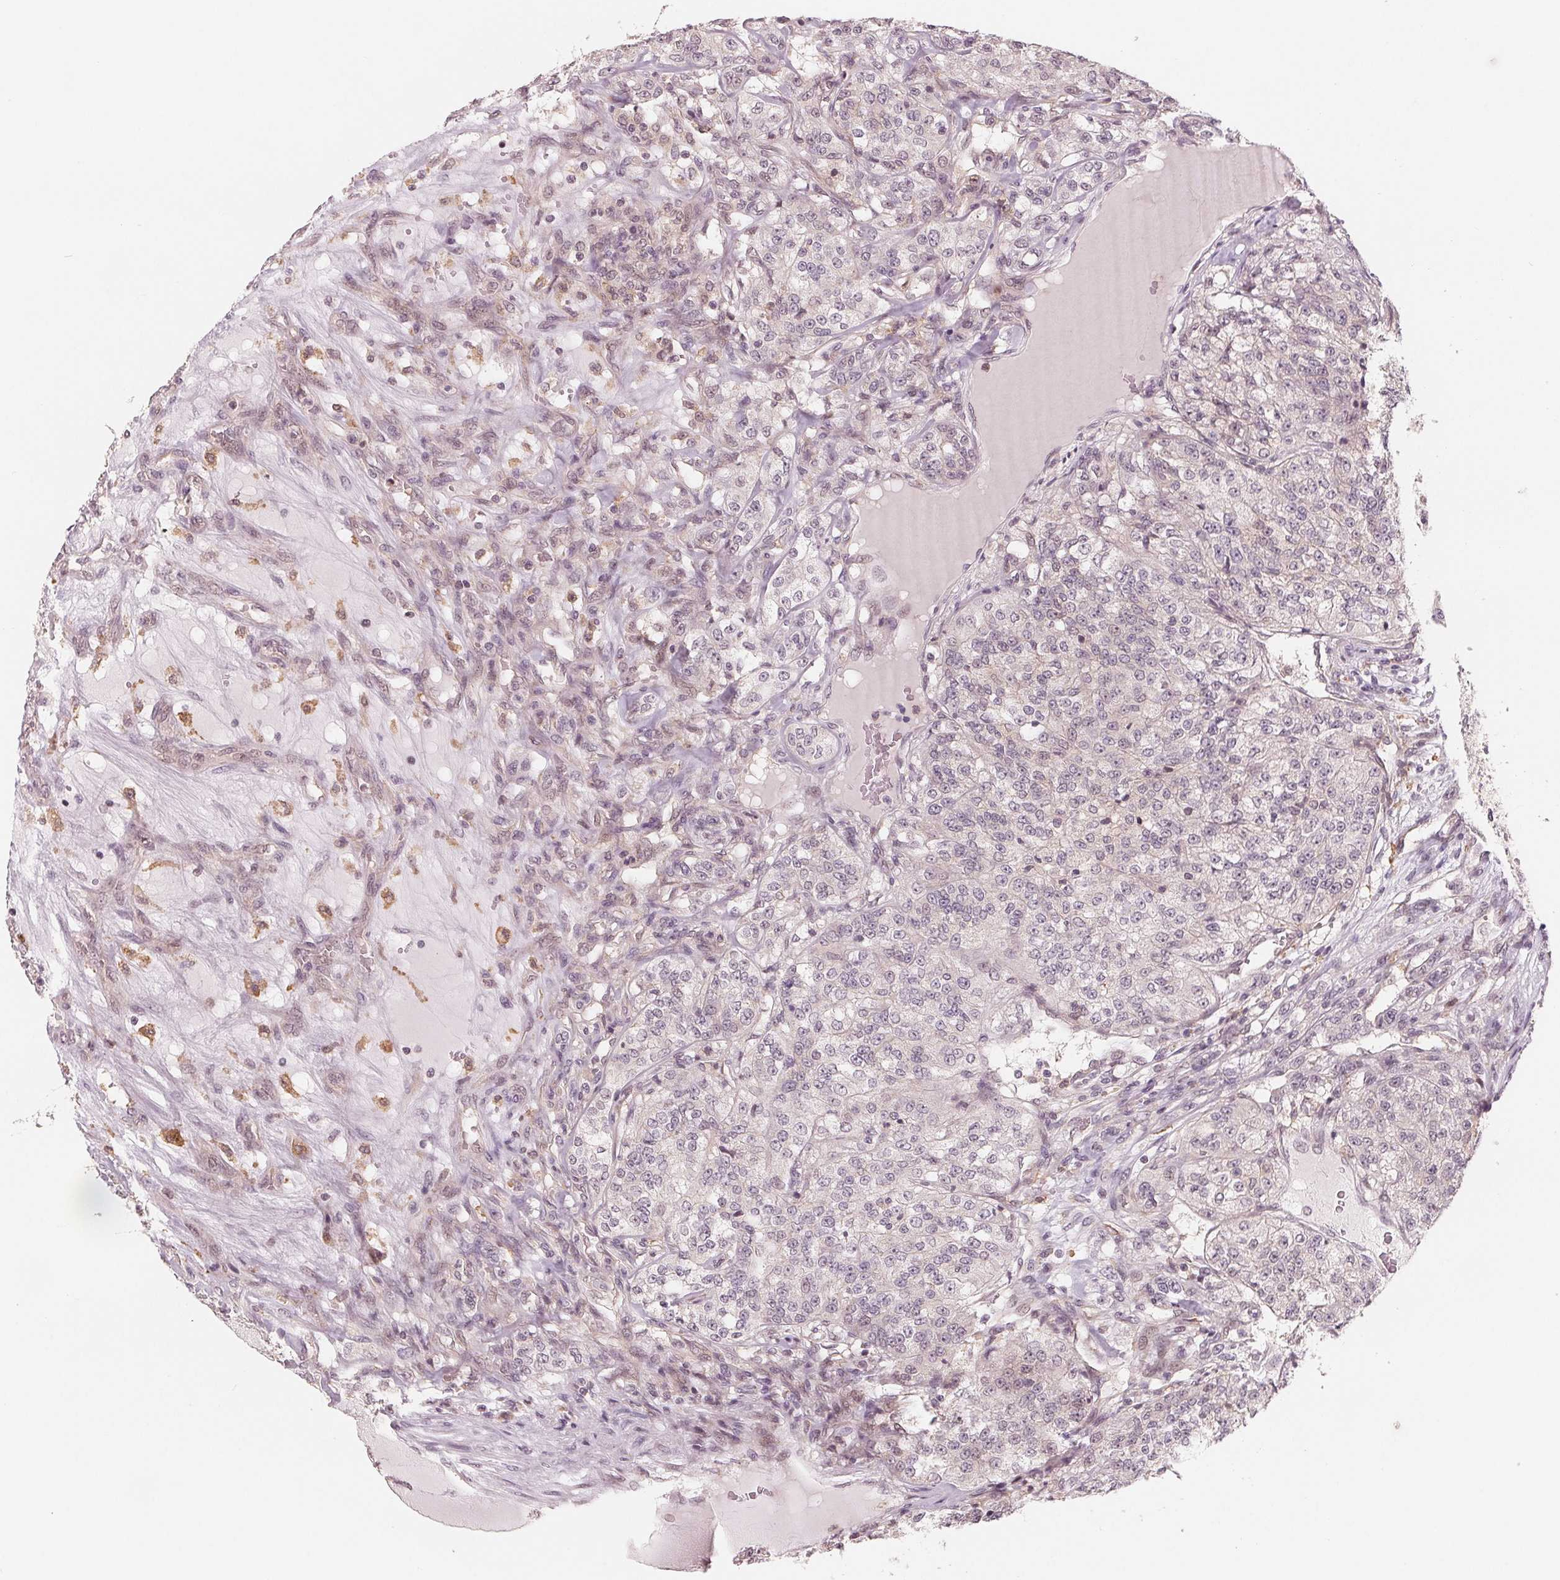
{"staining": {"intensity": "weak", "quantity": "<25%", "location": "nuclear"}, "tissue": "renal cancer", "cell_type": "Tumor cells", "image_type": "cancer", "snomed": [{"axis": "morphology", "description": "Adenocarcinoma, NOS"}, {"axis": "topography", "description": "Kidney"}], "caption": "Protein analysis of renal adenocarcinoma displays no significant expression in tumor cells. Nuclei are stained in blue.", "gene": "IL9R", "patient": {"sex": "female", "age": 63}}